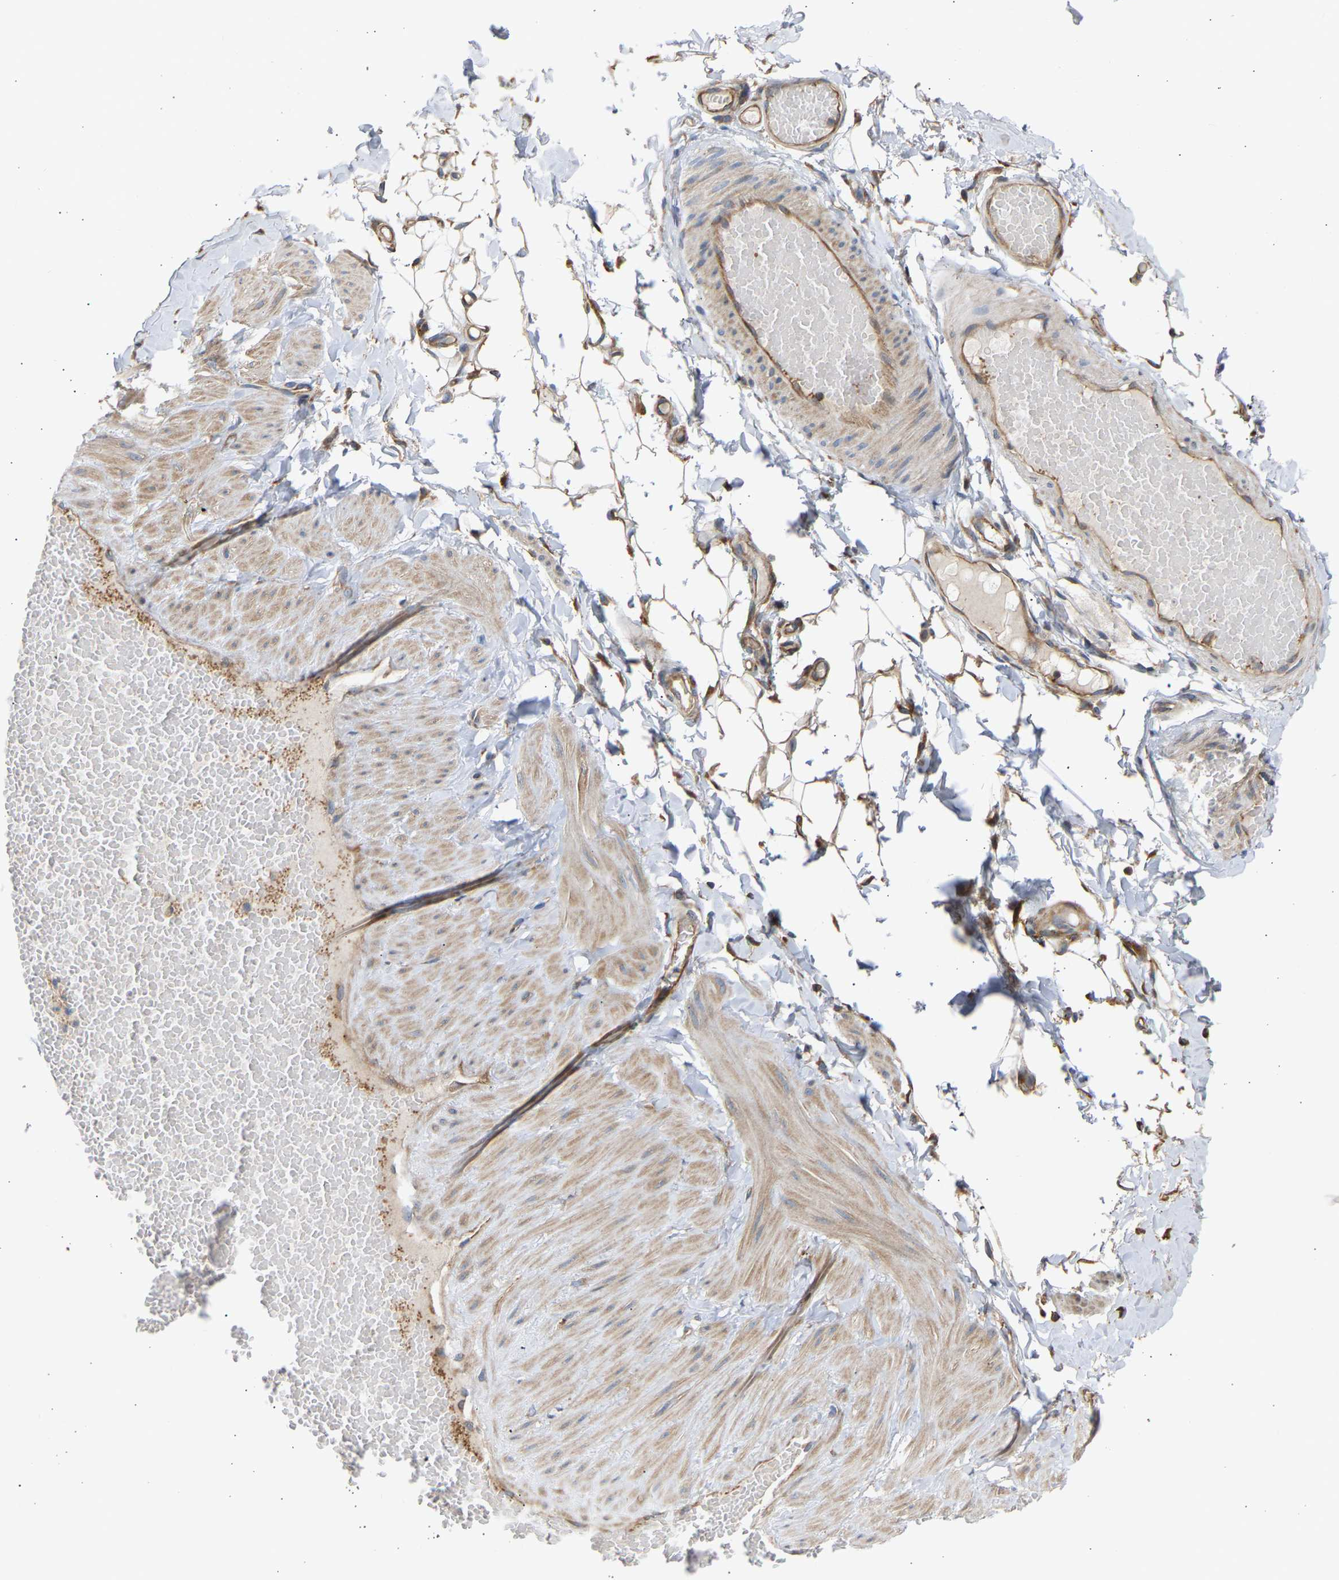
{"staining": {"intensity": "moderate", "quantity": ">75%", "location": "cytoplasmic/membranous"}, "tissue": "adipose tissue", "cell_type": "Adipocytes", "image_type": "normal", "snomed": [{"axis": "morphology", "description": "Normal tissue, NOS"}, {"axis": "topography", "description": "Adipose tissue"}, {"axis": "topography", "description": "Vascular tissue"}, {"axis": "topography", "description": "Peripheral nerve tissue"}], "caption": "A histopathology image of human adipose tissue stained for a protein demonstrates moderate cytoplasmic/membranous brown staining in adipocytes.", "gene": "GCN1", "patient": {"sex": "male", "age": 25}}